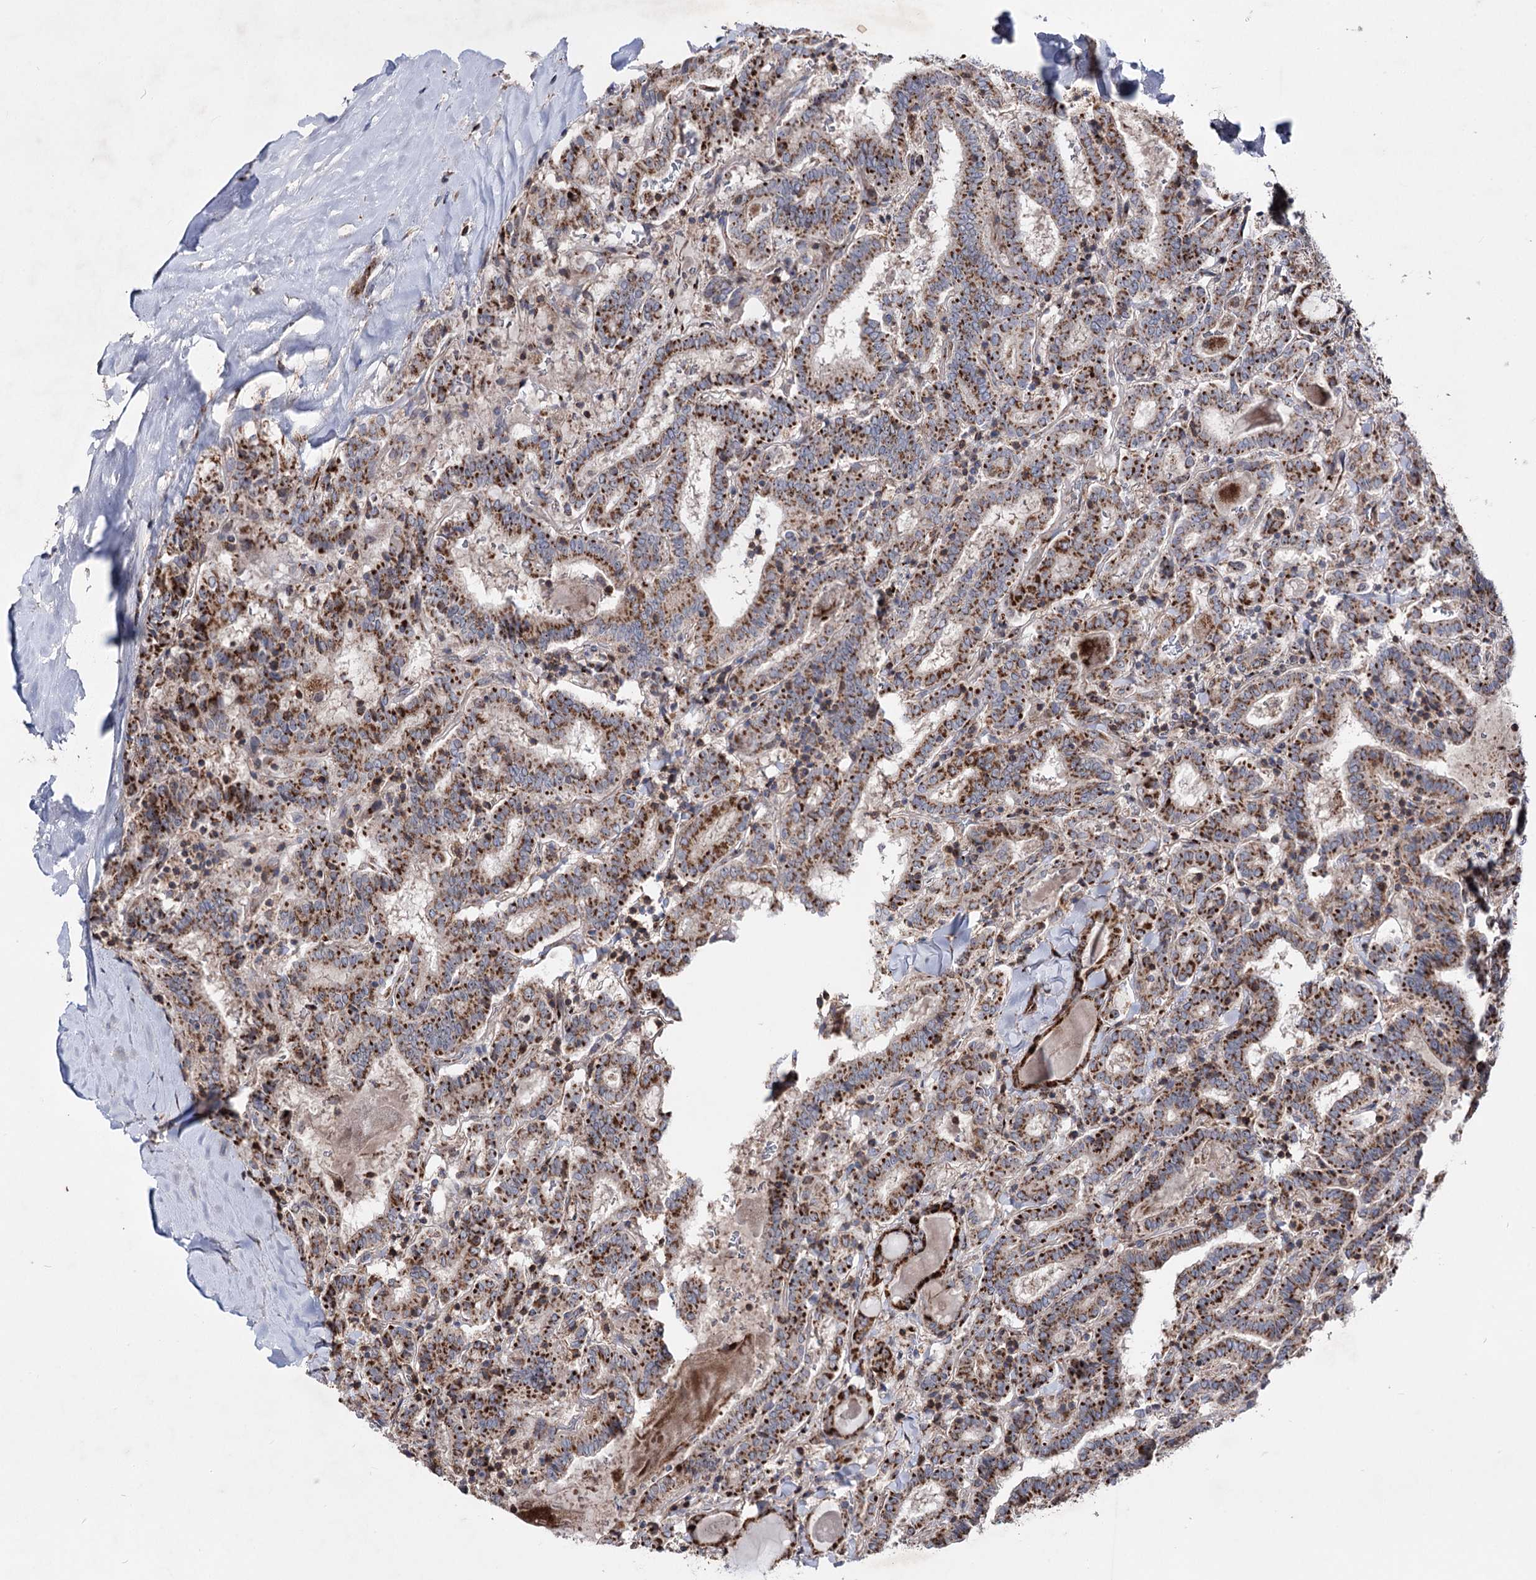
{"staining": {"intensity": "strong", "quantity": ">75%", "location": "cytoplasmic/membranous"}, "tissue": "thyroid cancer", "cell_type": "Tumor cells", "image_type": "cancer", "snomed": [{"axis": "morphology", "description": "Papillary adenocarcinoma, NOS"}, {"axis": "topography", "description": "Thyroid gland"}], "caption": "DAB (3,3'-diaminobenzidine) immunohistochemical staining of human papillary adenocarcinoma (thyroid) displays strong cytoplasmic/membranous protein positivity in approximately >75% of tumor cells.", "gene": "ARHGAP20", "patient": {"sex": "female", "age": 72}}